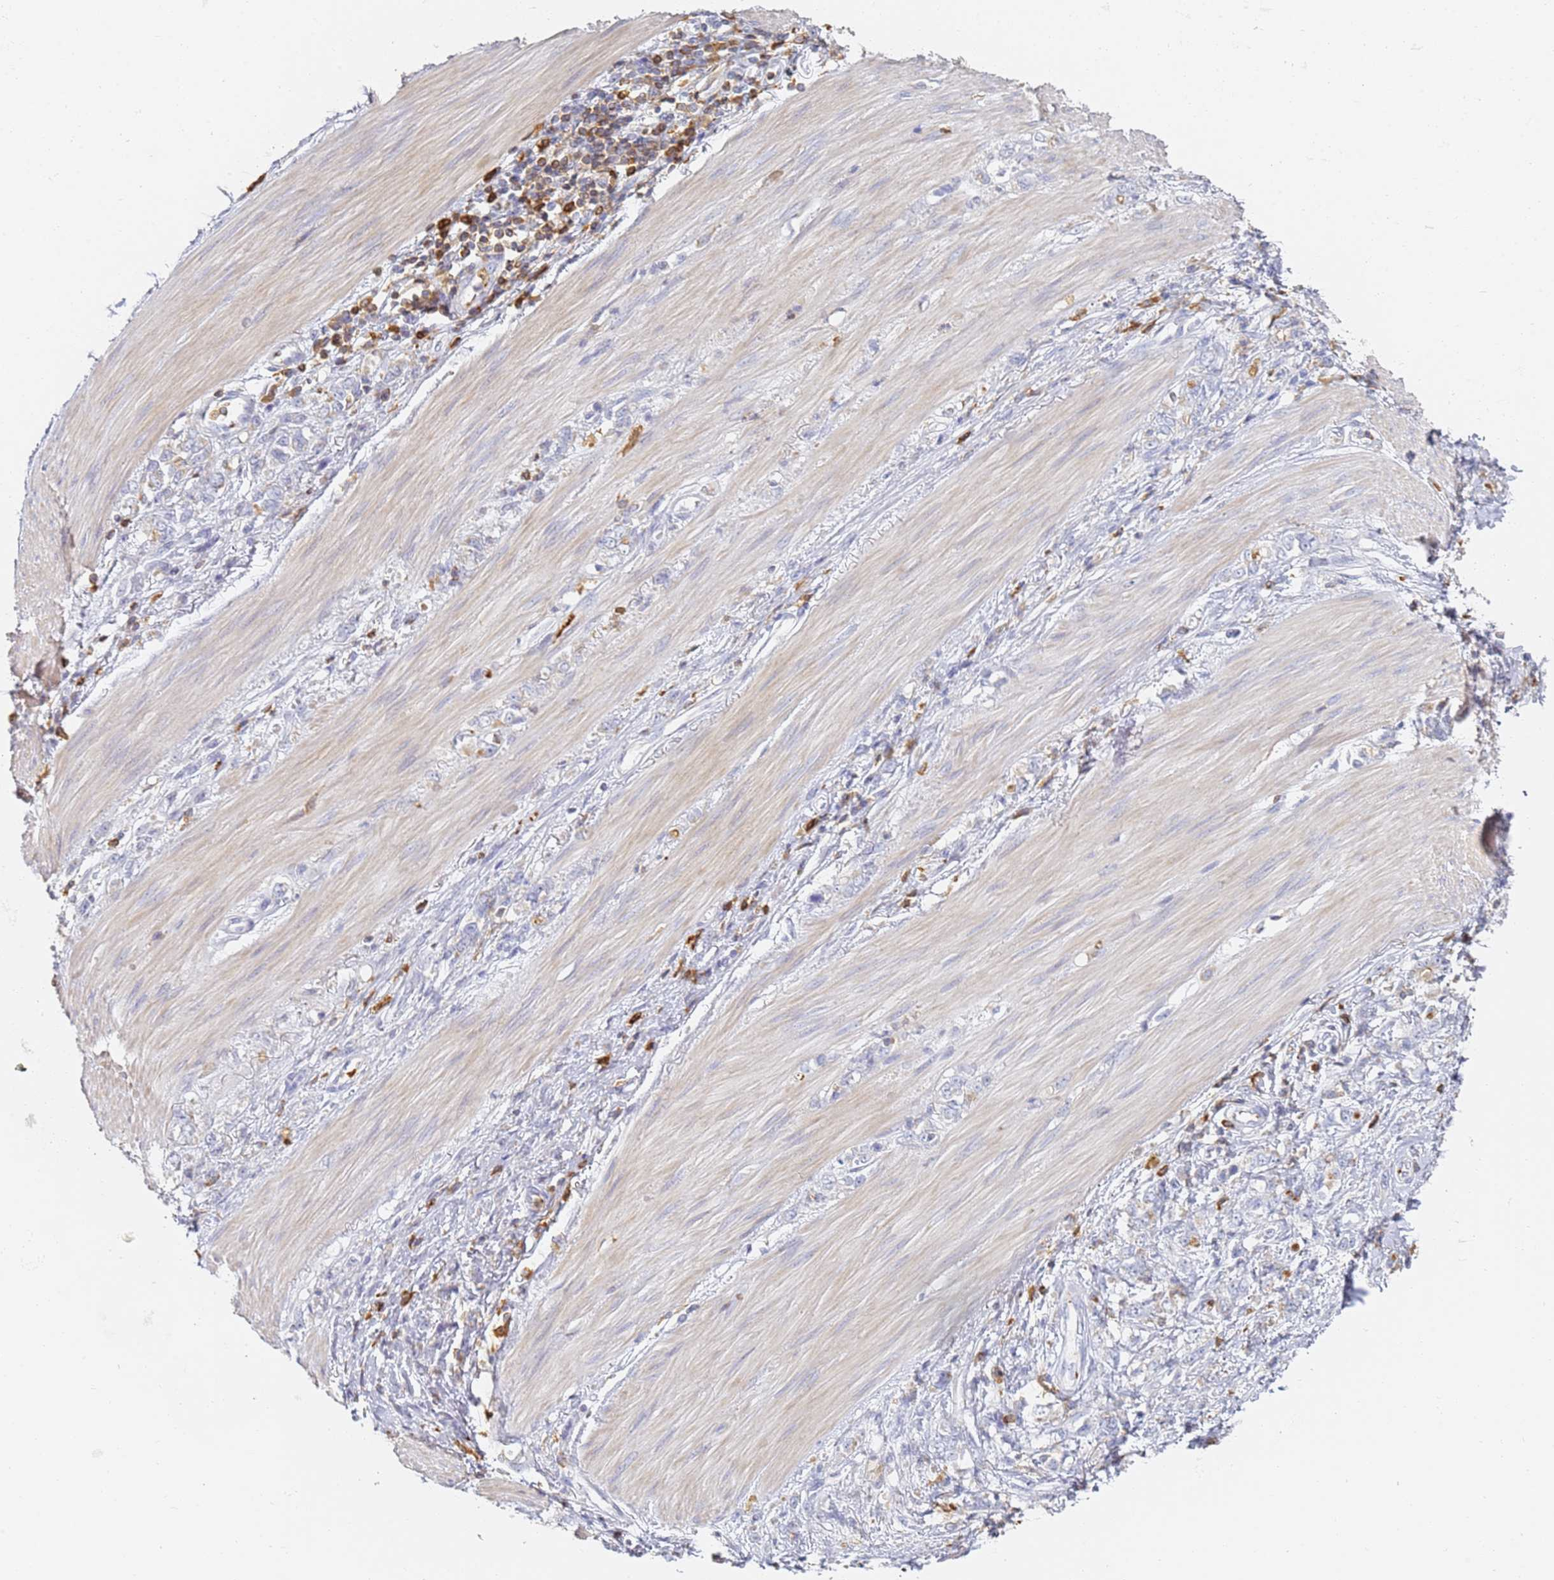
{"staining": {"intensity": "negative", "quantity": "none", "location": "none"}, "tissue": "stomach cancer", "cell_type": "Tumor cells", "image_type": "cancer", "snomed": [{"axis": "morphology", "description": "Adenocarcinoma, NOS"}, {"axis": "topography", "description": "Stomach"}], "caption": "Histopathology image shows no significant protein positivity in tumor cells of stomach cancer.", "gene": "BIN2", "patient": {"sex": "female", "age": 76}}